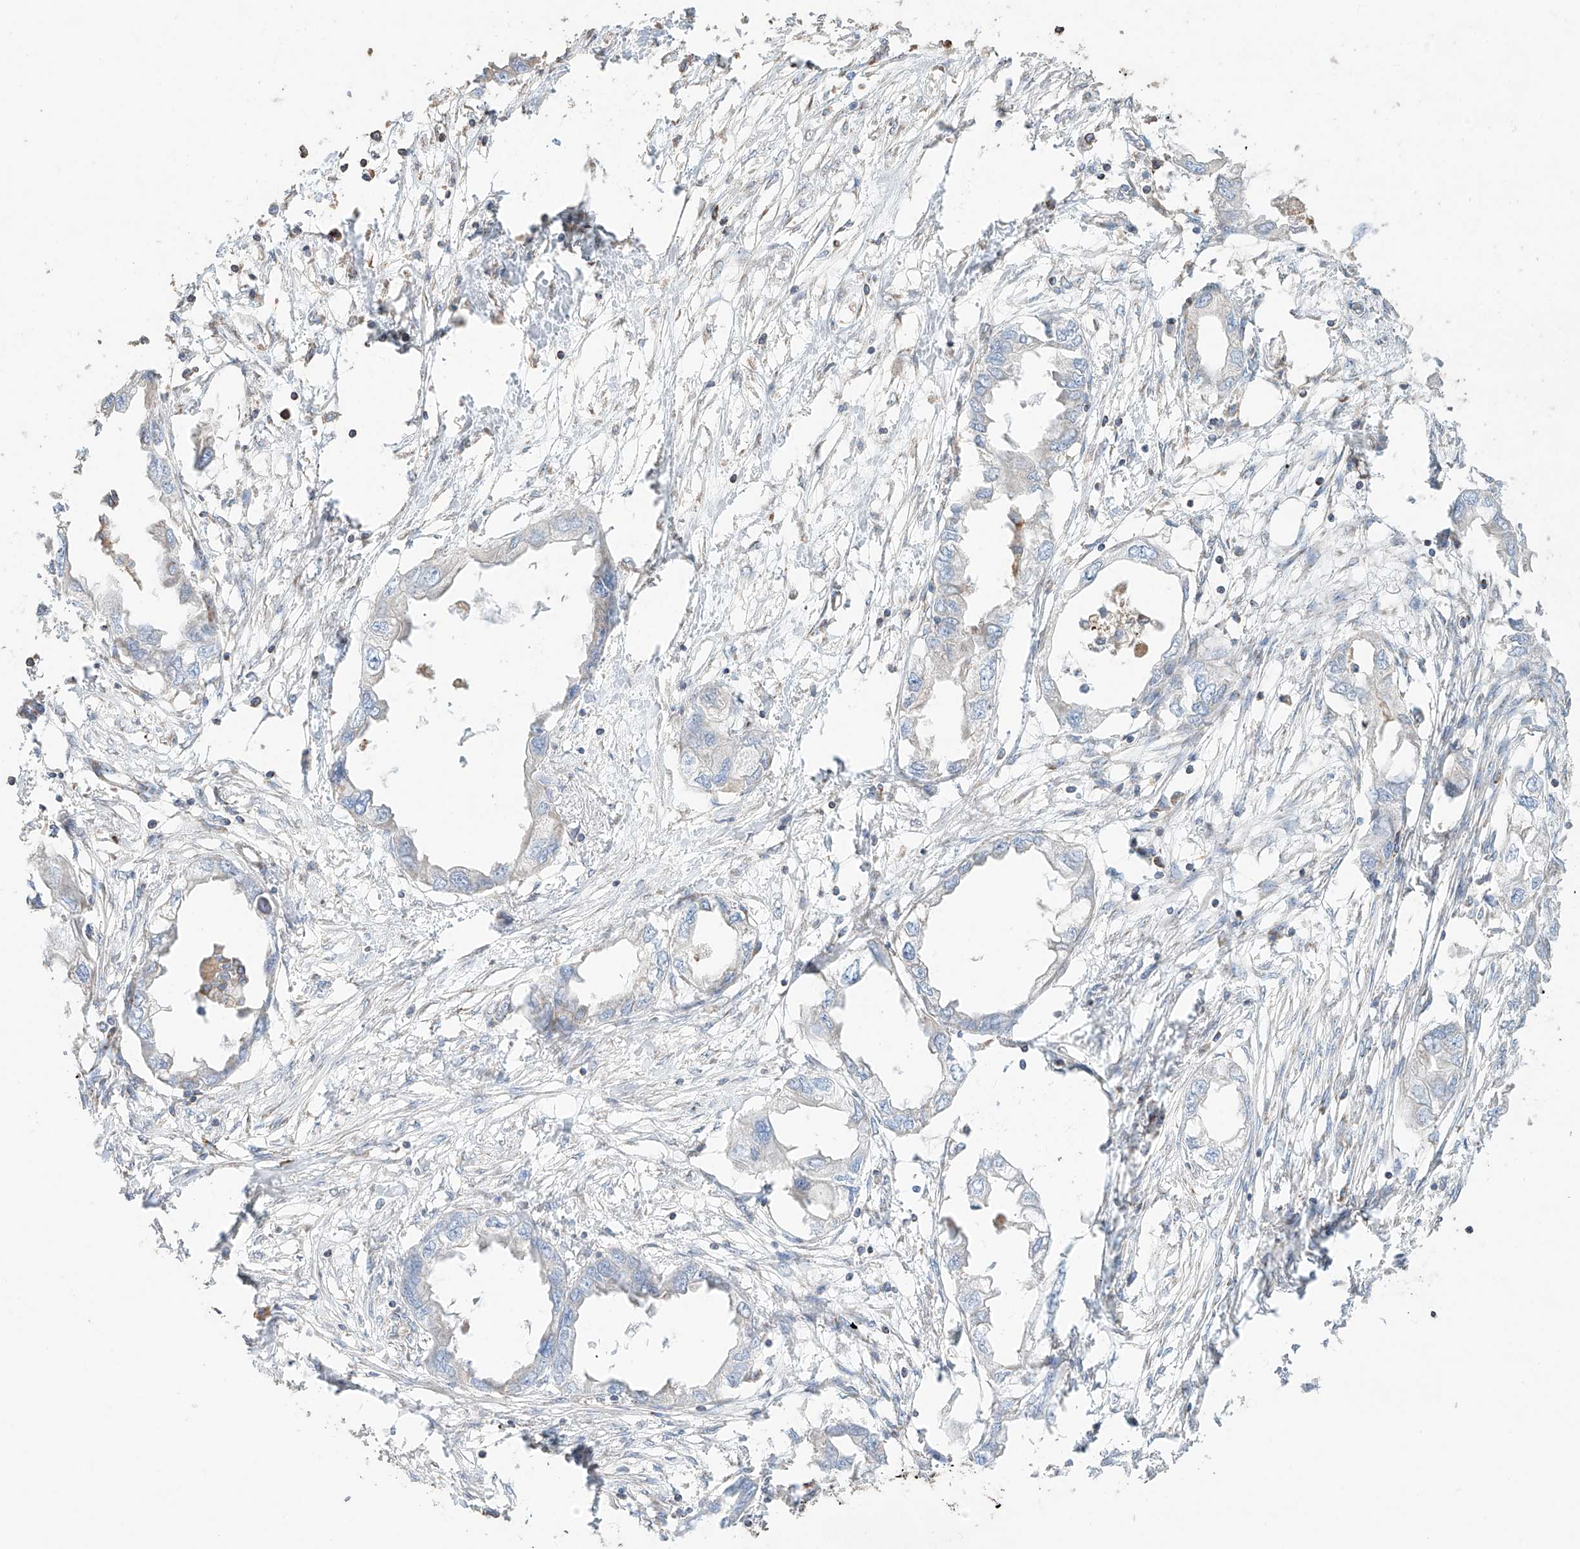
{"staining": {"intensity": "negative", "quantity": "none", "location": "none"}, "tissue": "endometrial cancer", "cell_type": "Tumor cells", "image_type": "cancer", "snomed": [{"axis": "morphology", "description": "Adenocarcinoma, NOS"}, {"axis": "morphology", "description": "Adenocarcinoma, metastatic, NOS"}, {"axis": "topography", "description": "Adipose tissue"}, {"axis": "topography", "description": "Endometrium"}], "caption": "An image of metastatic adenocarcinoma (endometrial) stained for a protein displays no brown staining in tumor cells.", "gene": "COLGALT2", "patient": {"sex": "female", "age": 67}}